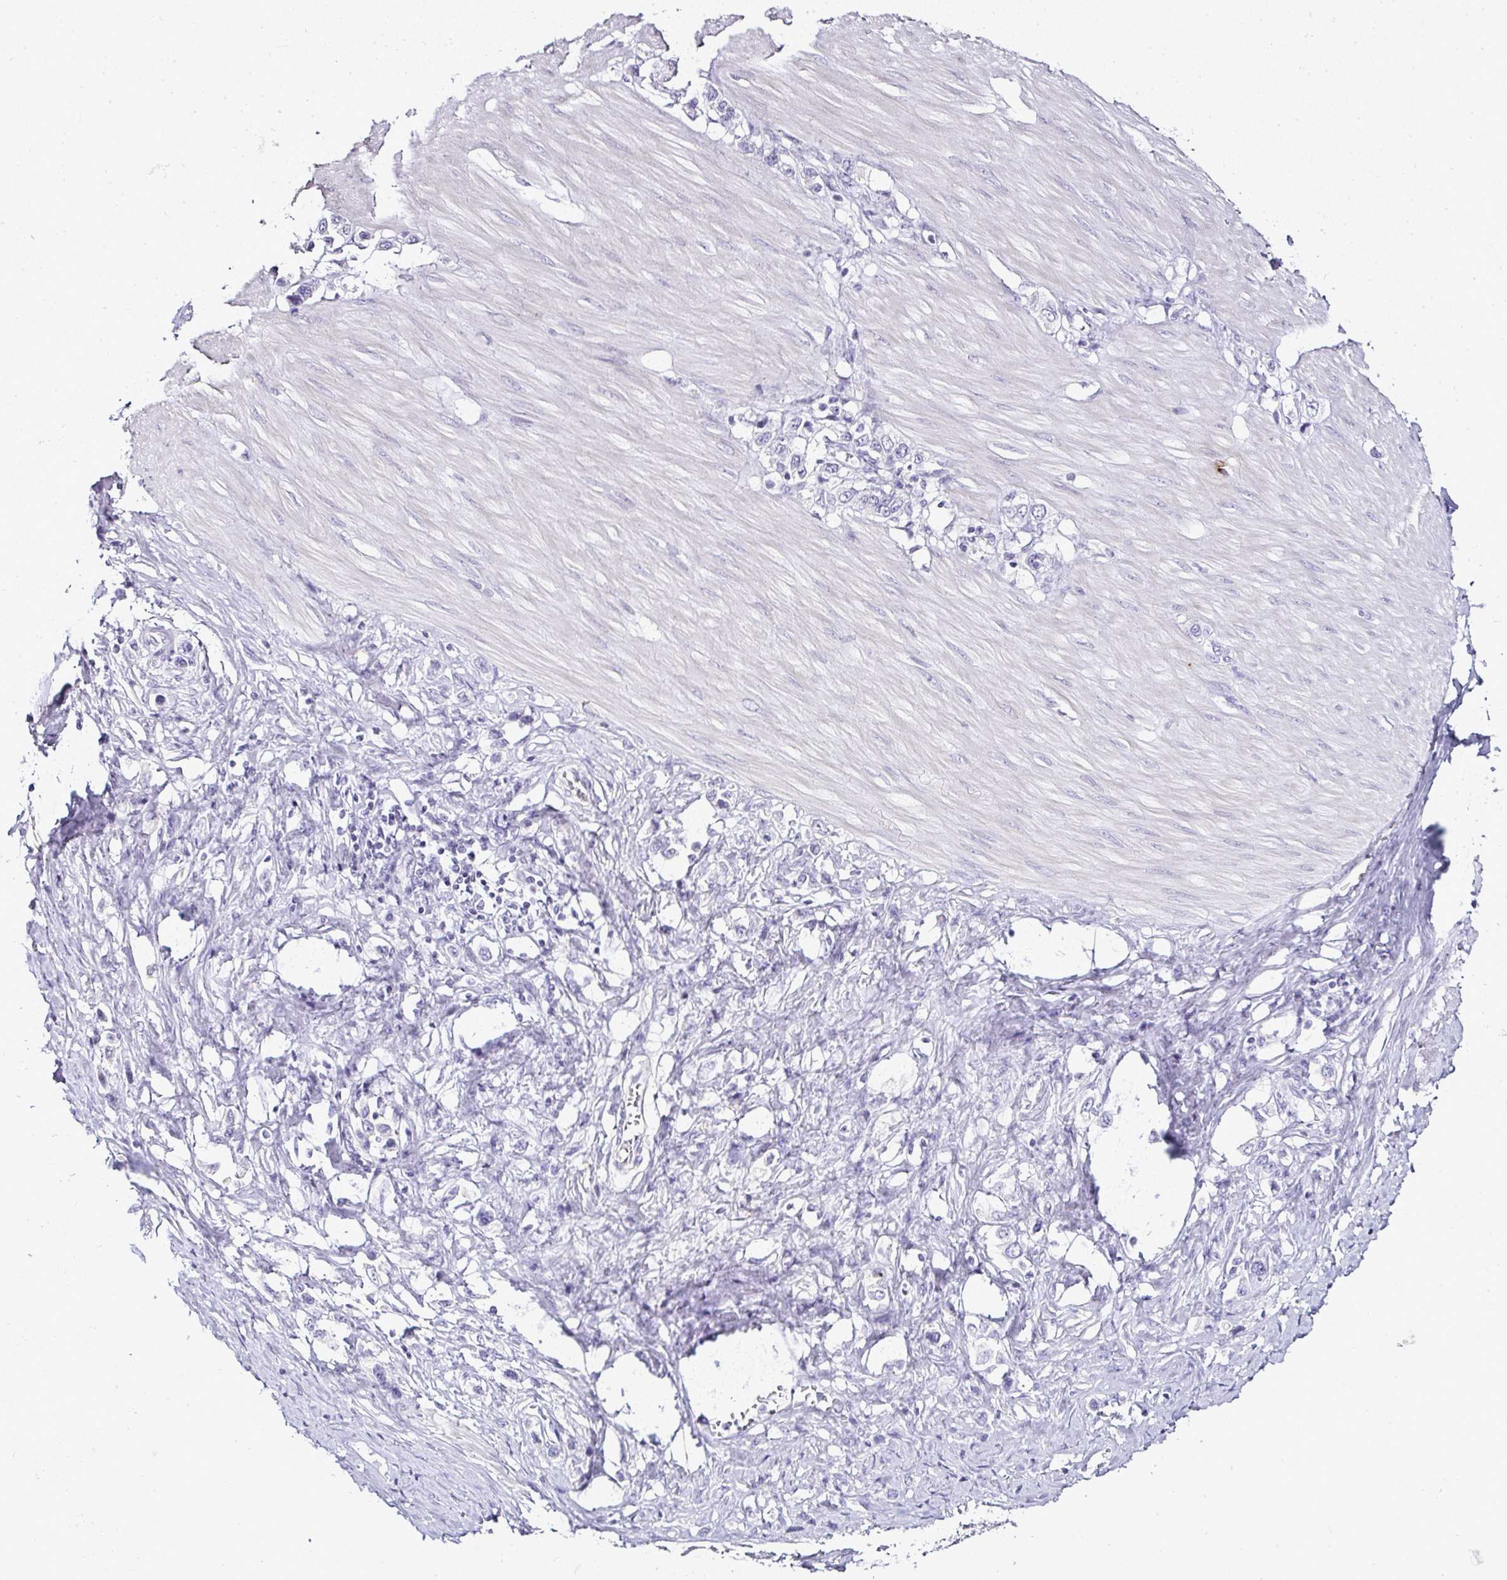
{"staining": {"intensity": "negative", "quantity": "none", "location": "none"}, "tissue": "stomach cancer", "cell_type": "Tumor cells", "image_type": "cancer", "snomed": [{"axis": "morphology", "description": "Adenocarcinoma, NOS"}, {"axis": "topography", "description": "Stomach"}], "caption": "DAB (3,3'-diaminobenzidine) immunohistochemical staining of stomach cancer reveals no significant positivity in tumor cells.", "gene": "SERPINB3", "patient": {"sex": "female", "age": 65}}